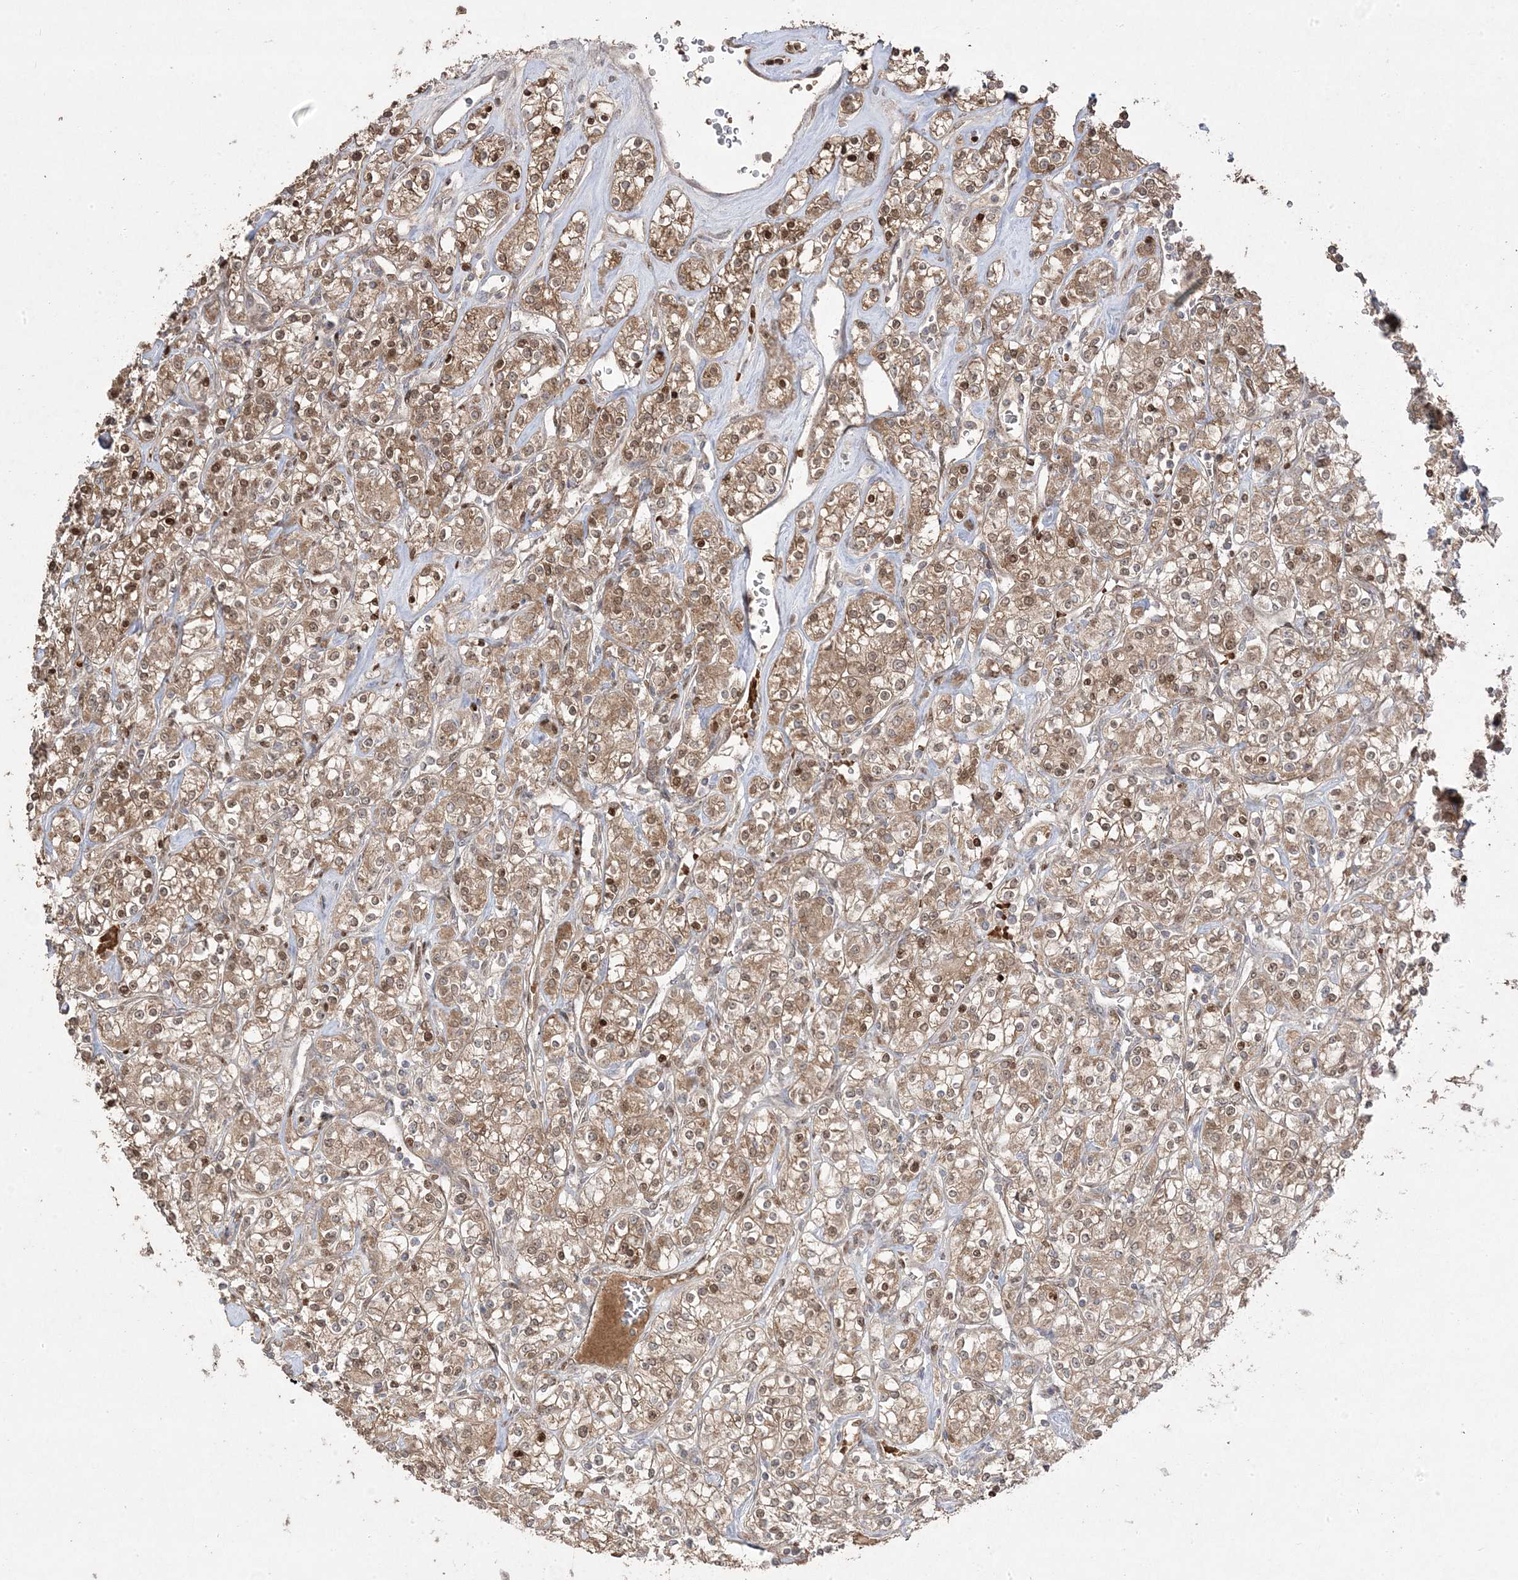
{"staining": {"intensity": "moderate", "quantity": ">75%", "location": "cytoplasmic/membranous,nuclear"}, "tissue": "renal cancer", "cell_type": "Tumor cells", "image_type": "cancer", "snomed": [{"axis": "morphology", "description": "Adenocarcinoma, NOS"}, {"axis": "topography", "description": "Kidney"}], "caption": "Approximately >75% of tumor cells in human renal adenocarcinoma demonstrate moderate cytoplasmic/membranous and nuclear protein positivity as visualized by brown immunohistochemical staining.", "gene": "PPOX", "patient": {"sex": "male", "age": 77}}